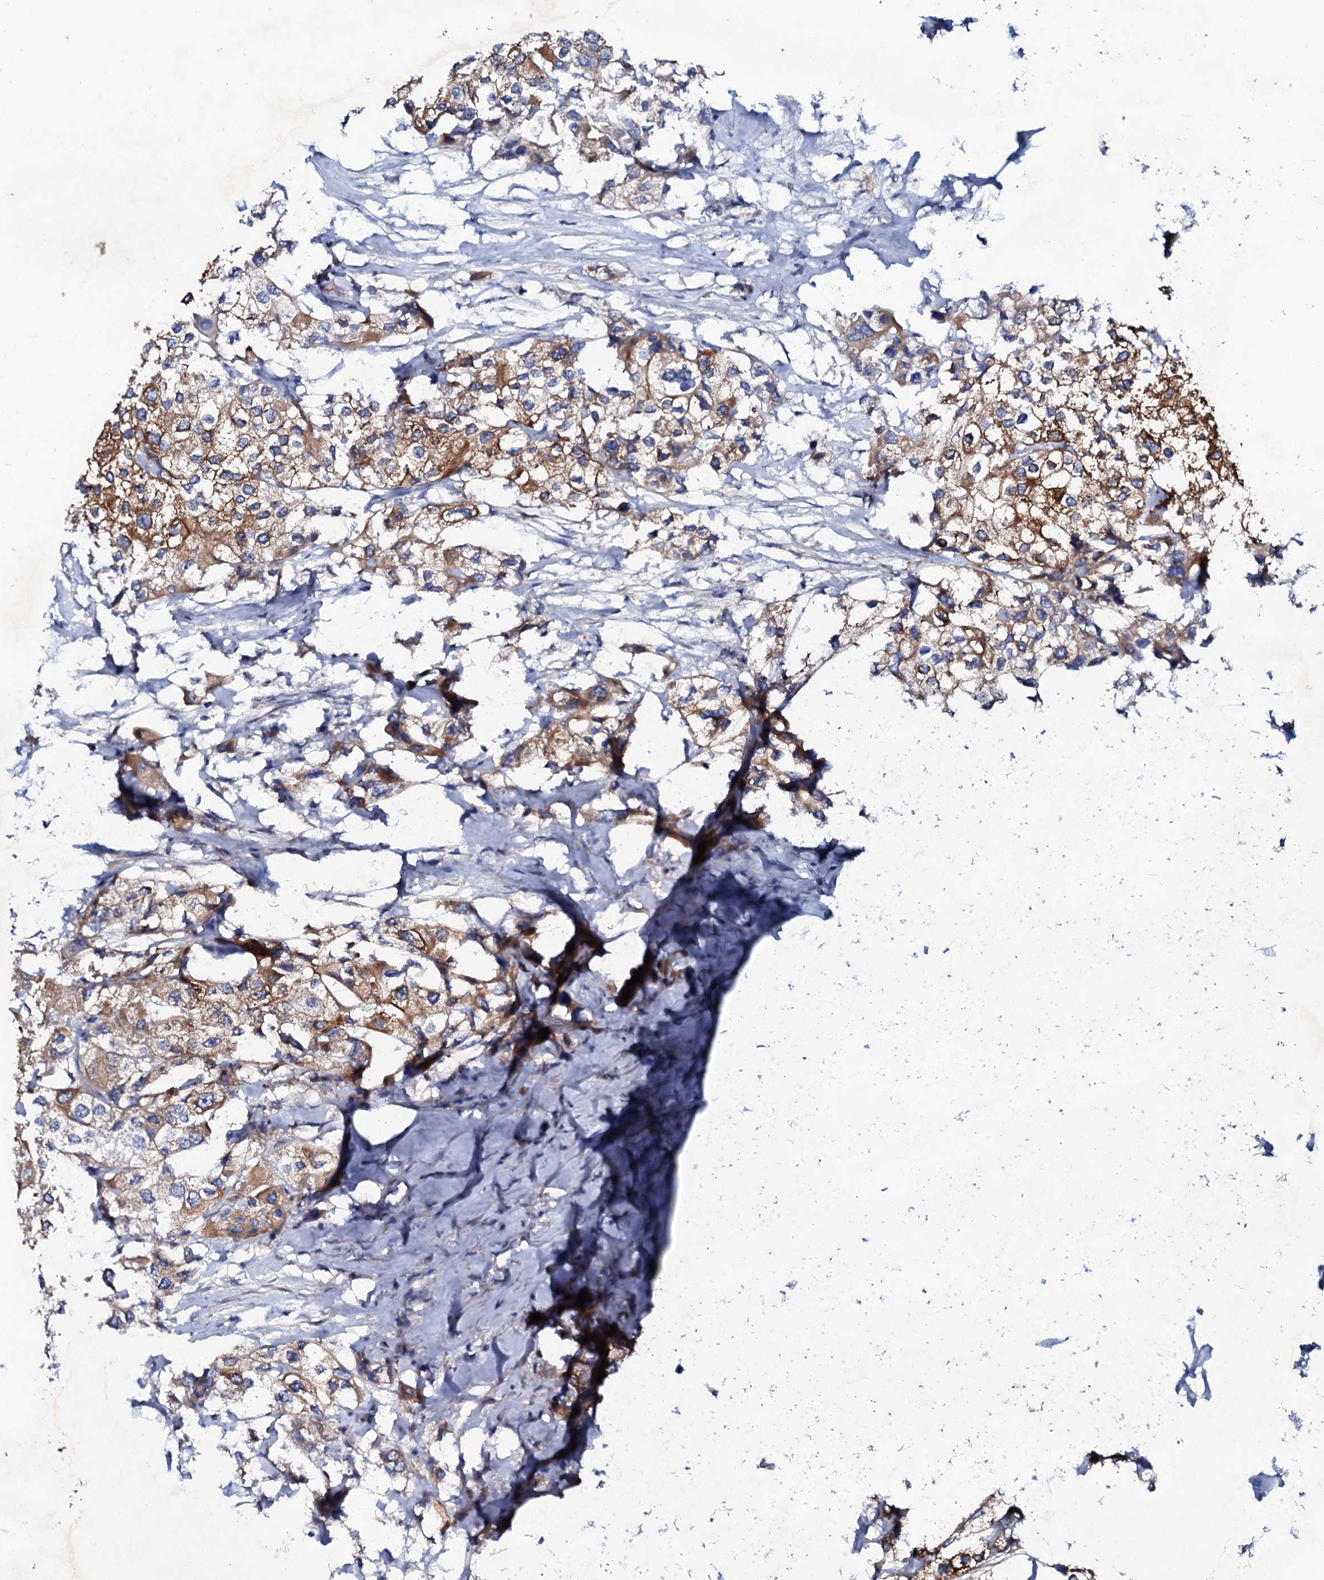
{"staining": {"intensity": "moderate", "quantity": ">75%", "location": "cytoplasmic/membranous"}, "tissue": "urothelial cancer", "cell_type": "Tumor cells", "image_type": "cancer", "snomed": [{"axis": "morphology", "description": "Urothelial carcinoma, High grade"}, {"axis": "topography", "description": "Urinary bladder"}], "caption": "IHC of high-grade urothelial carcinoma demonstrates medium levels of moderate cytoplasmic/membranous positivity in approximately >75% of tumor cells.", "gene": "GLB1L3", "patient": {"sex": "male", "age": 64}}